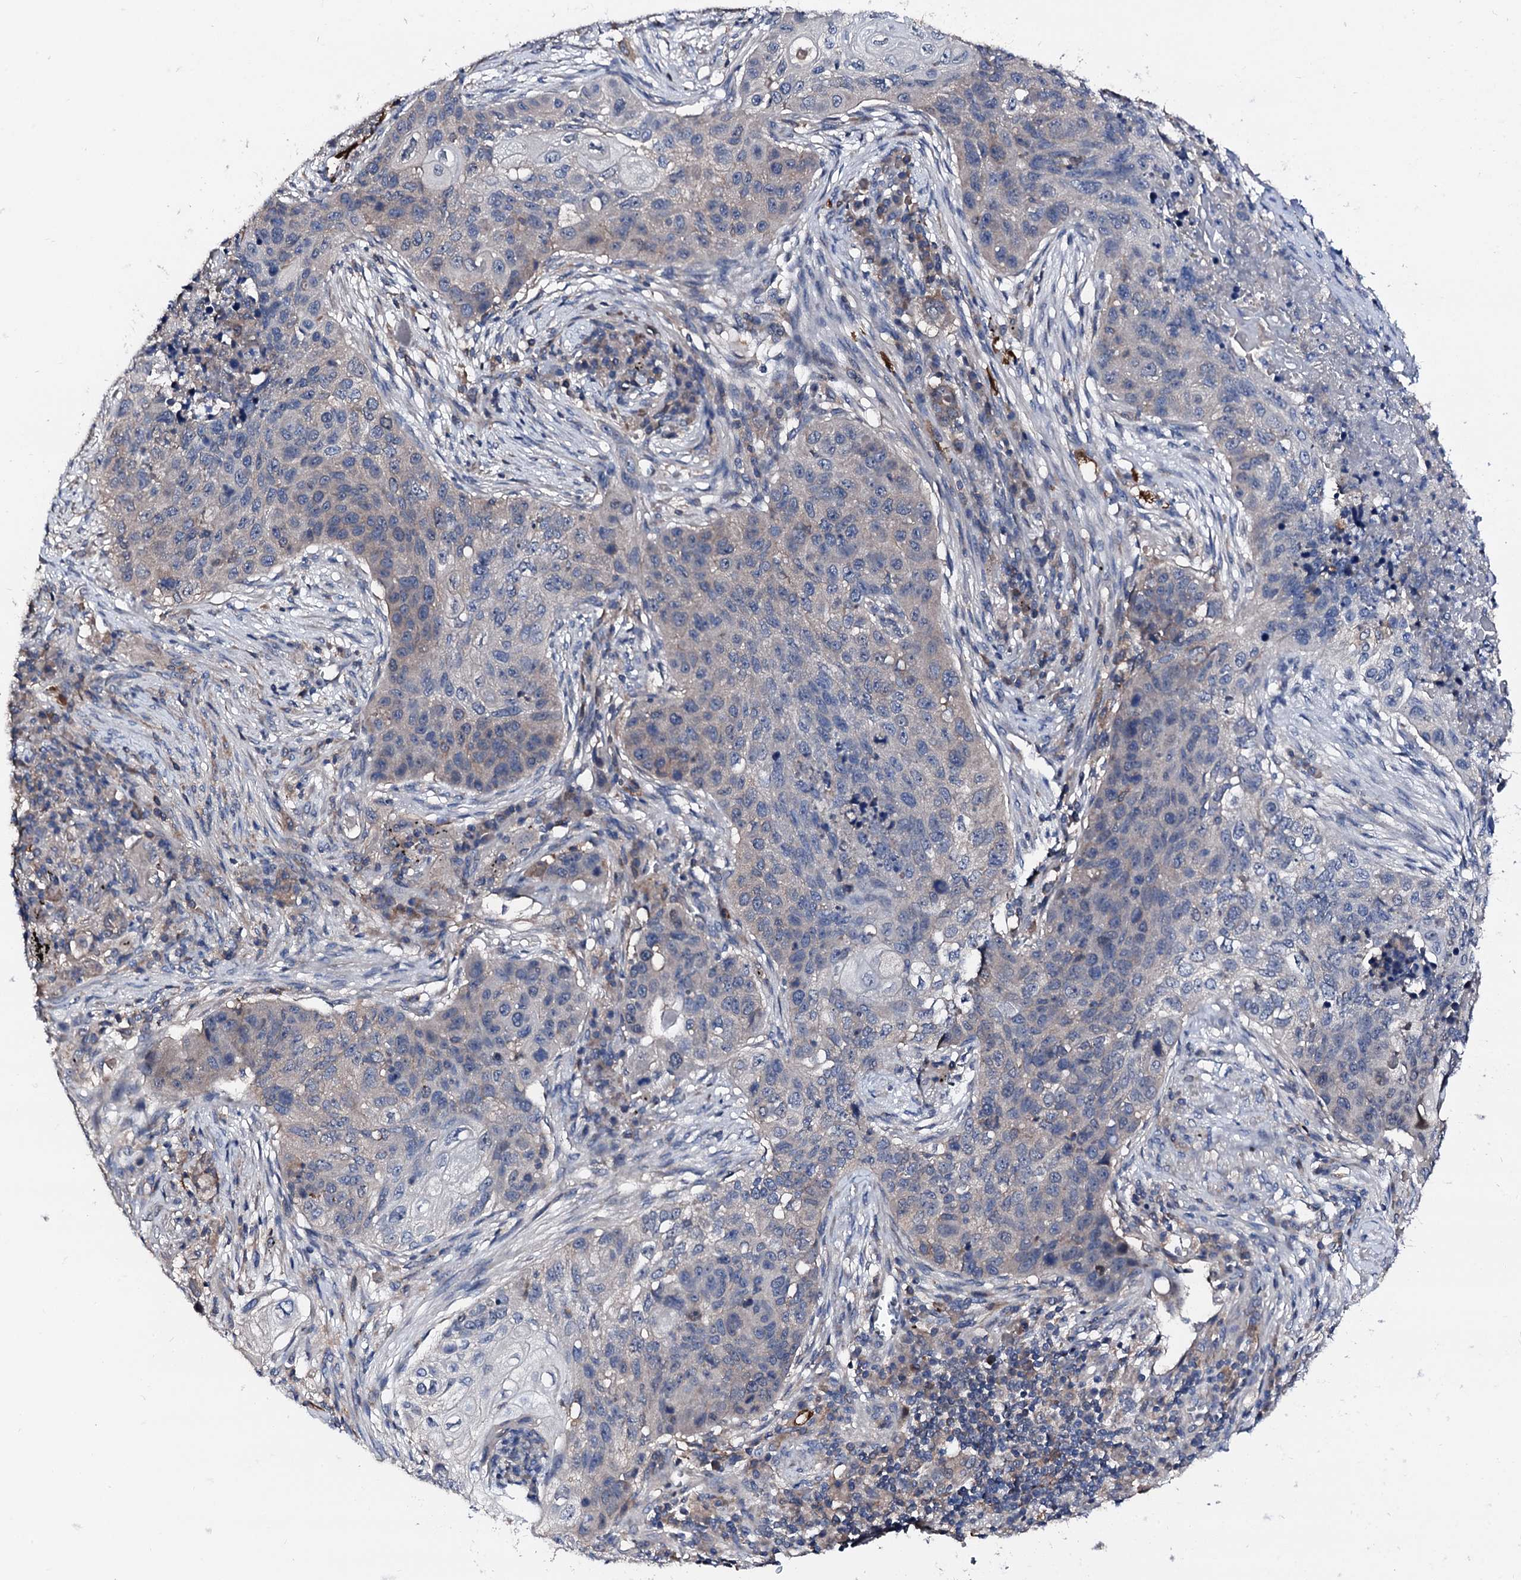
{"staining": {"intensity": "weak", "quantity": "<25%", "location": "cytoplasmic/membranous"}, "tissue": "lung cancer", "cell_type": "Tumor cells", "image_type": "cancer", "snomed": [{"axis": "morphology", "description": "Squamous cell carcinoma, NOS"}, {"axis": "topography", "description": "Lung"}], "caption": "This is an immunohistochemistry (IHC) micrograph of squamous cell carcinoma (lung). There is no staining in tumor cells.", "gene": "TRAFD1", "patient": {"sex": "female", "age": 63}}